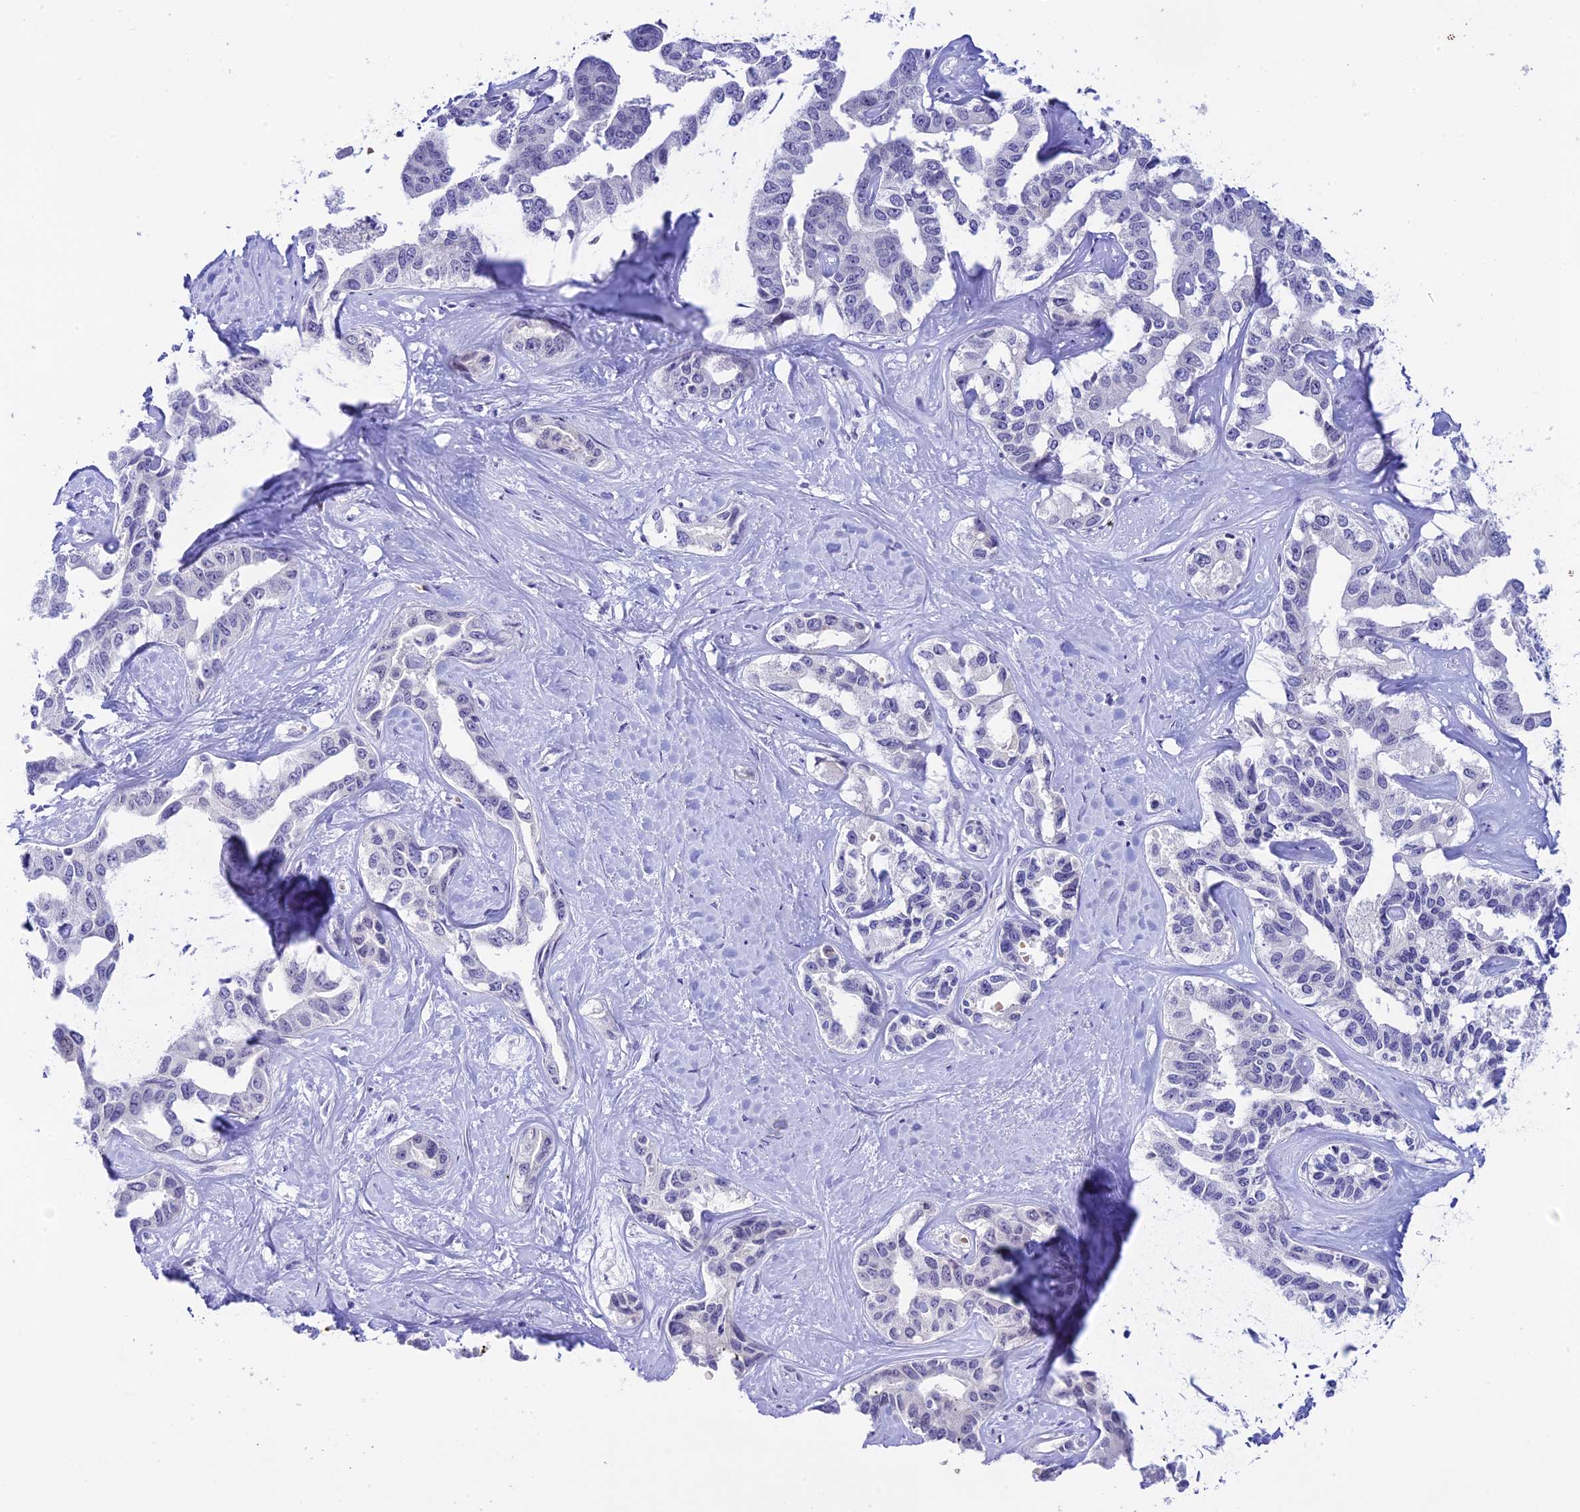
{"staining": {"intensity": "negative", "quantity": "none", "location": "none"}, "tissue": "liver cancer", "cell_type": "Tumor cells", "image_type": "cancer", "snomed": [{"axis": "morphology", "description": "Cholangiocarcinoma"}, {"axis": "topography", "description": "Liver"}], "caption": "DAB immunohistochemical staining of human liver cancer displays no significant positivity in tumor cells. (Stains: DAB (3,3'-diaminobenzidine) immunohistochemistry (IHC) with hematoxylin counter stain, Microscopy: brightfield microscopy at high magnification).", "gene": "RASGEF1B", "patient": {"sex": "male", "age": 59}}